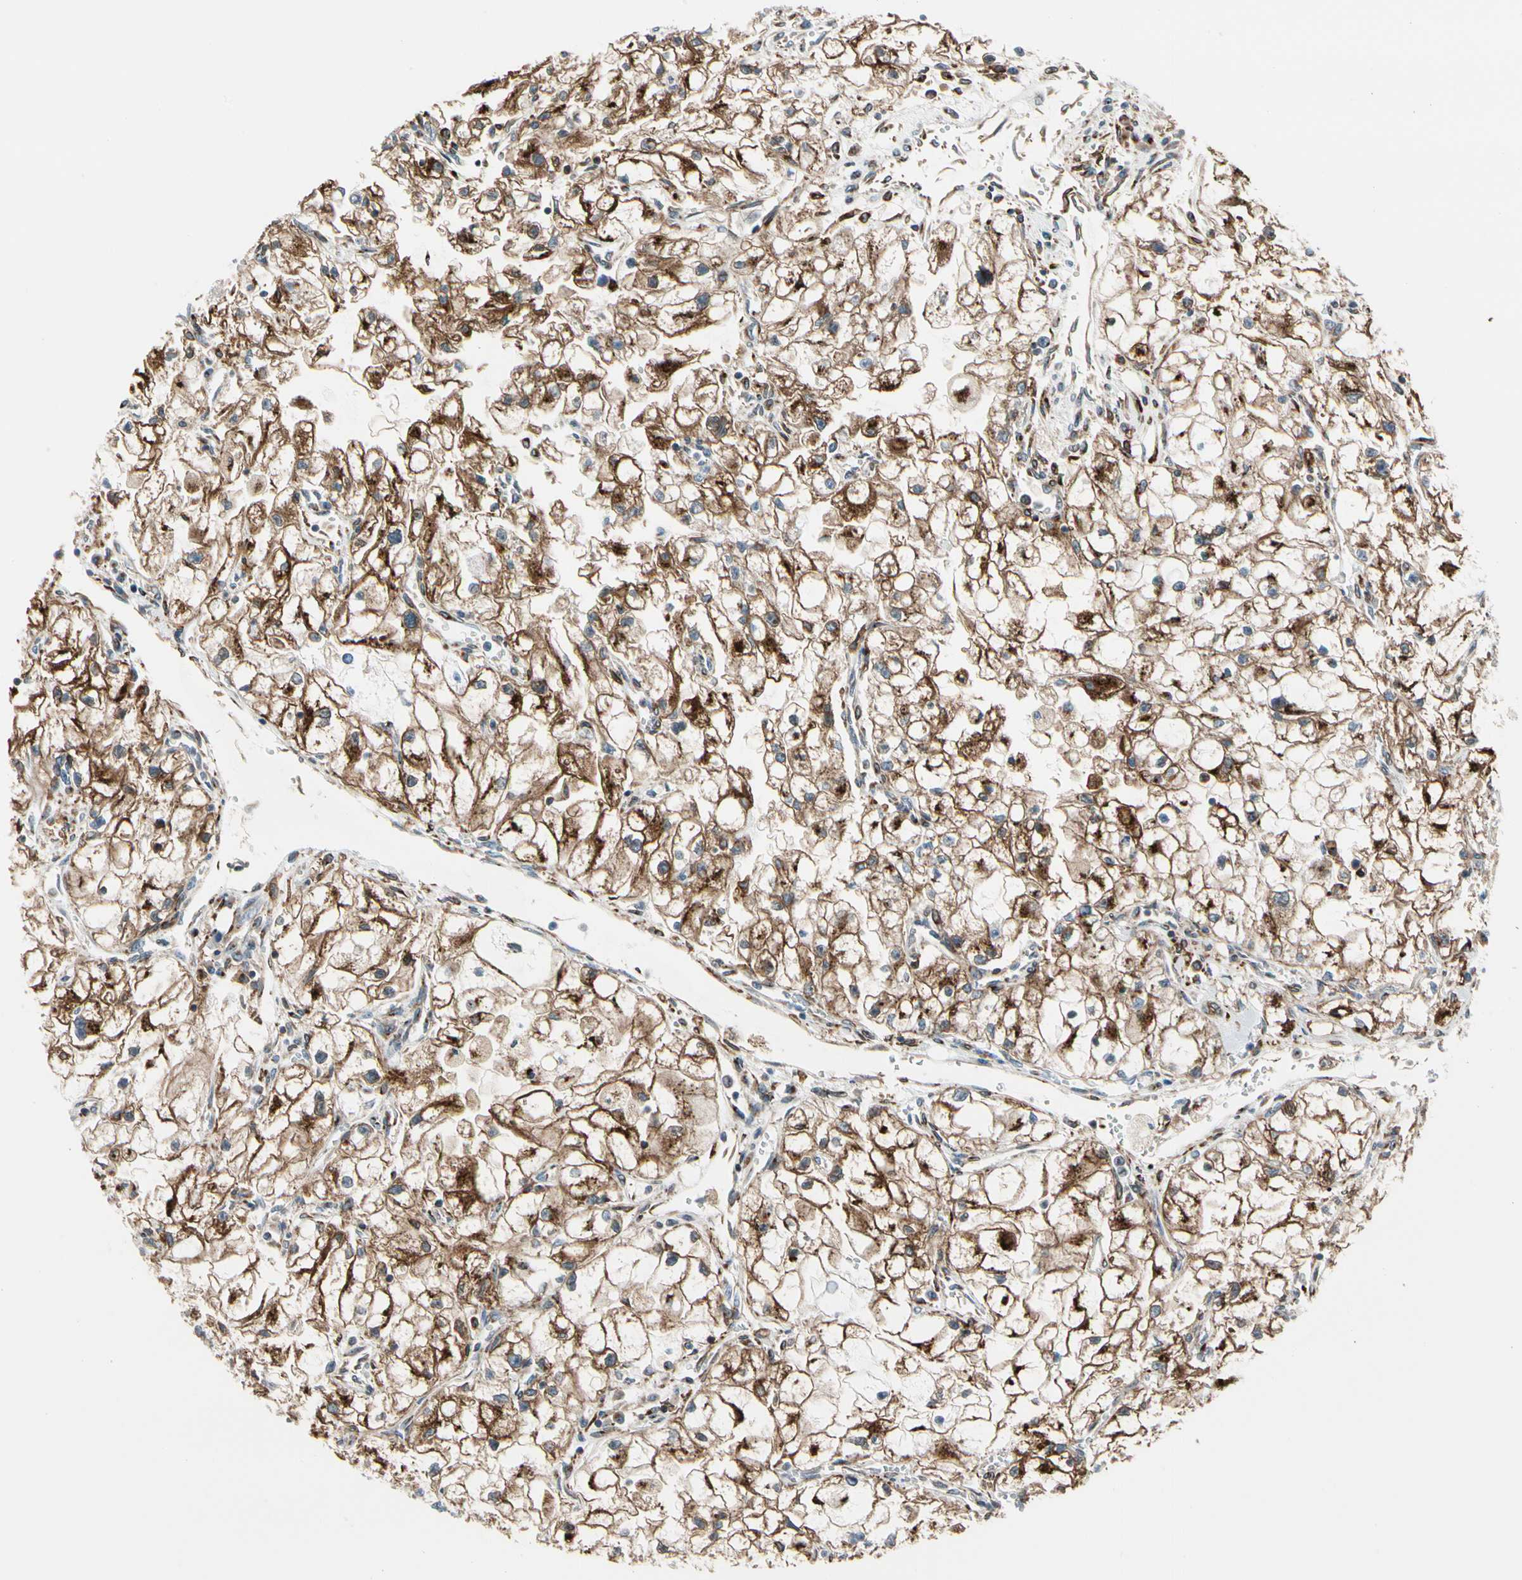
{"staining": {"intensity": "strong", "quantity": ">75%", "location": "cytoplasmic/membranous"}, "tissue": "renal cancer", "cell_type": "Tumor cells", "image_type": "cancer", "snomed": [{"axis": "morphology", "description": "Adenocarcinoma, NOS"}, {"axis": "topography", "description": "Kidney"}], "caption": "Protein expression analysis of human adenocarcinoma (renal) reveals strong cytoplasmic/membranous staining in about >75% of tumor cells.", "gene": "NUCB1", "patient": {"sex": "female", "age": 70}}